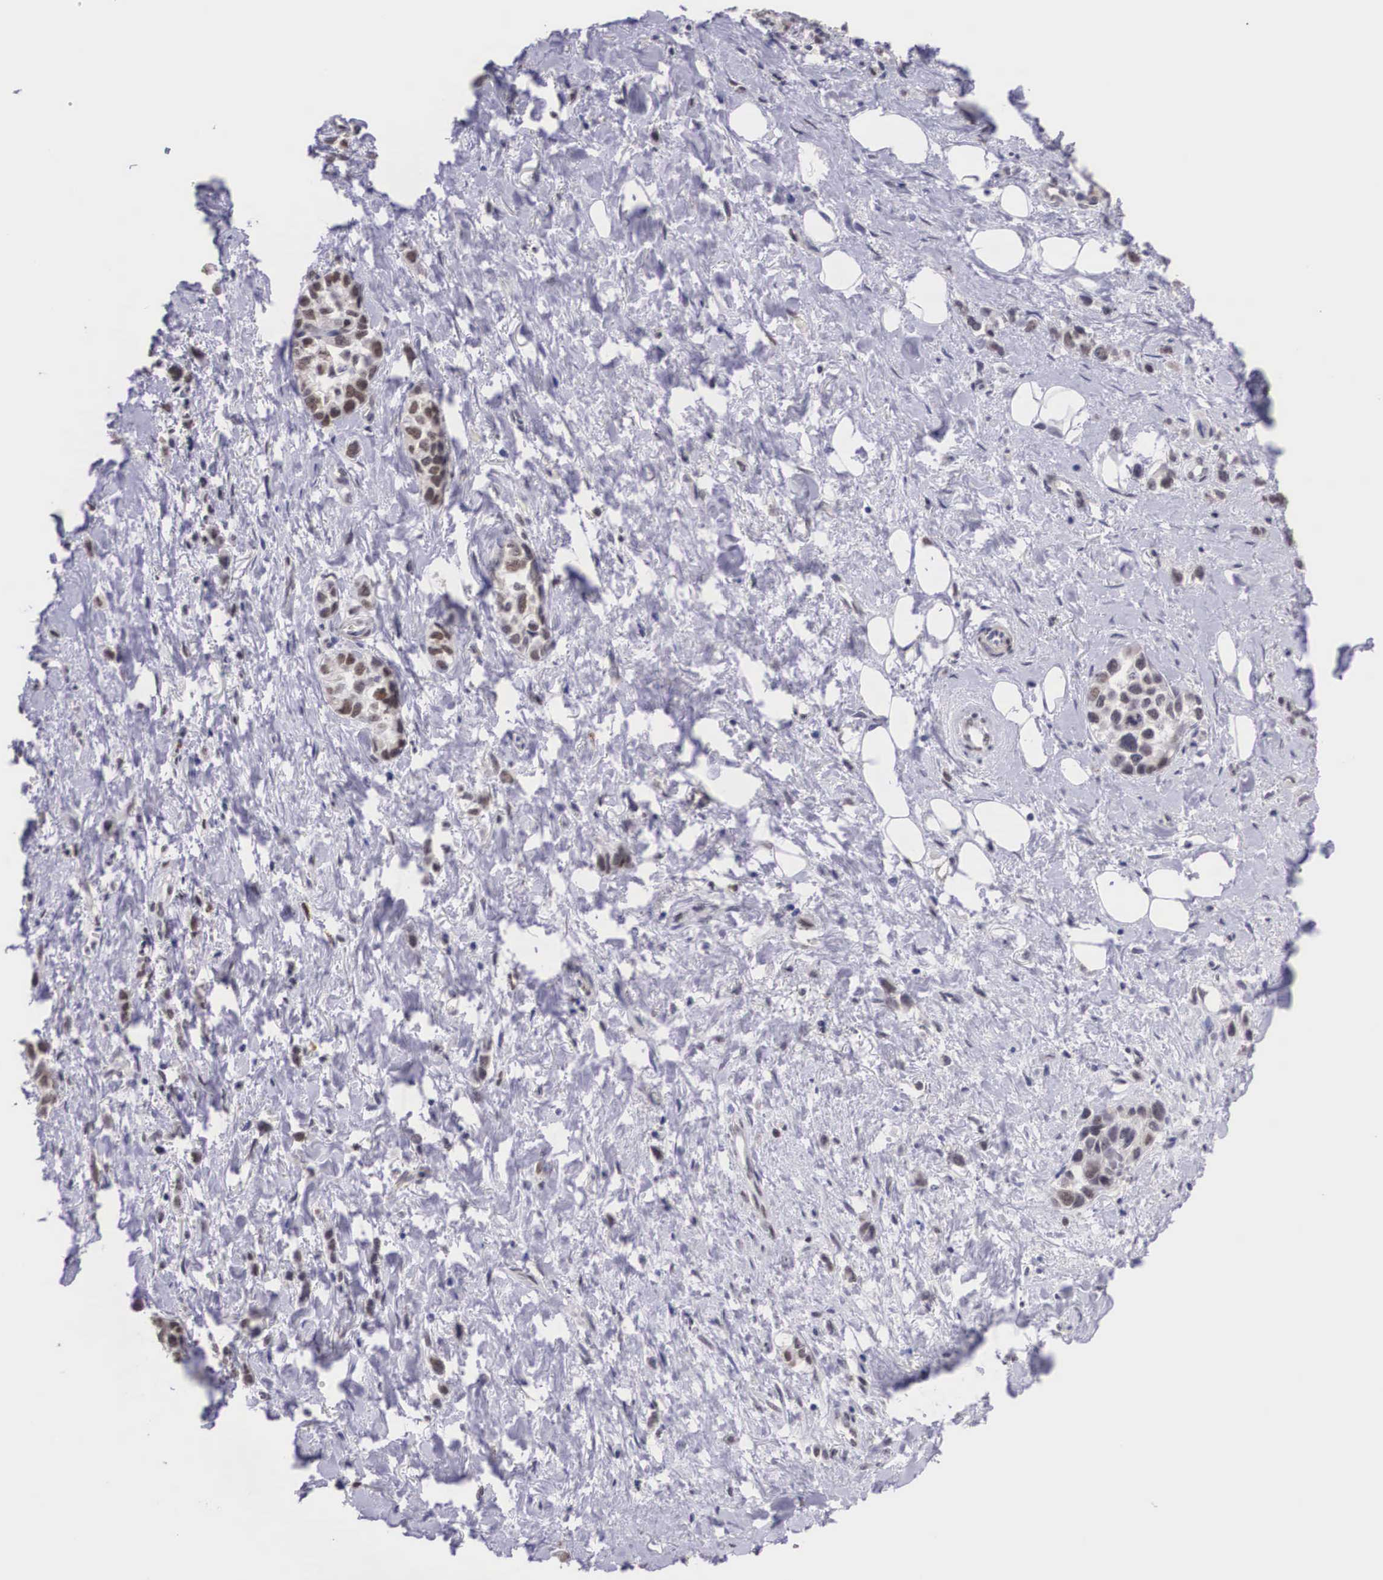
{"staining": {"intensity": "moderate", "quantity": "25%-75%", "location": "nuclear"}, "tissue": "stomach cancer", "cell_type": "Tumor cells", "image_type": "cancer", "snomed": [{"axis": "morphology", "description": "Adenocarcinoma, NOS"}, {"axis": "topography", "description": "Stomach, upper"}], "caption": "Adenocarcinoma (stomach) stained for a protein shows moderate nuclear positivity in tumor cells. (Brightfield microscopy of DAB IHC at high magnification).", "gene": "ETV6", "patient": {"sex": "male", "age": 76}}